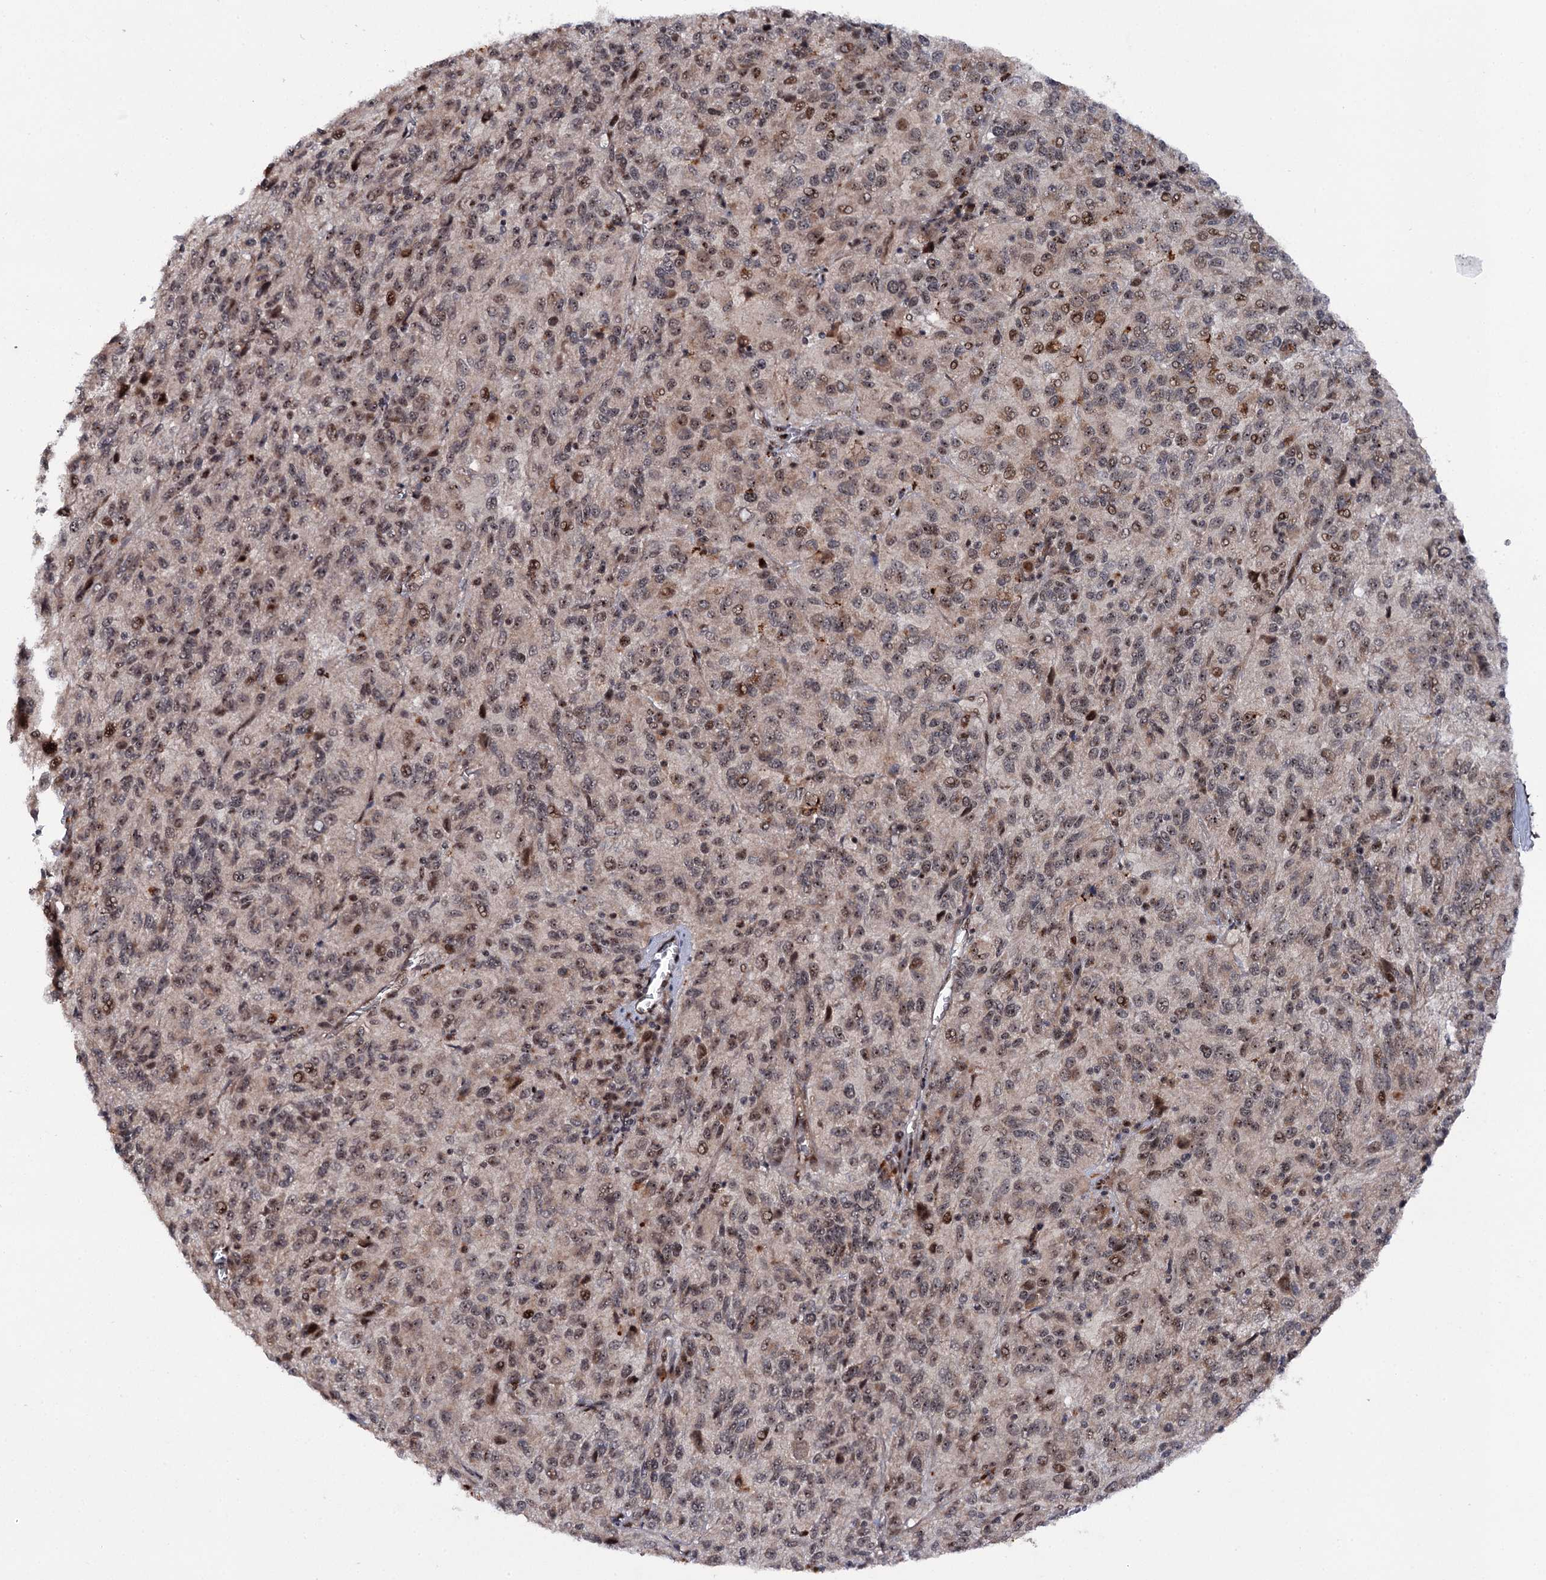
{"staining": {"intensity": "moderate", "quantity": ">75%", "location": "nuclear"}, "tissue": "melanoma", "cell_type": "Tumor cells", "image_type": "cancer", "snomed": [{"axis": "morphology", "description": "Malignant melanoma, Metastatic site"}, {"axis": "topography", "description": "Lung"}], "caption": "A medium amount of moderate nuclear staining is appreciated in about >75% of tumor cells in melanoma tissue.", "gene": "BUD13", "patient": {"sex": "male", "age": 64}}